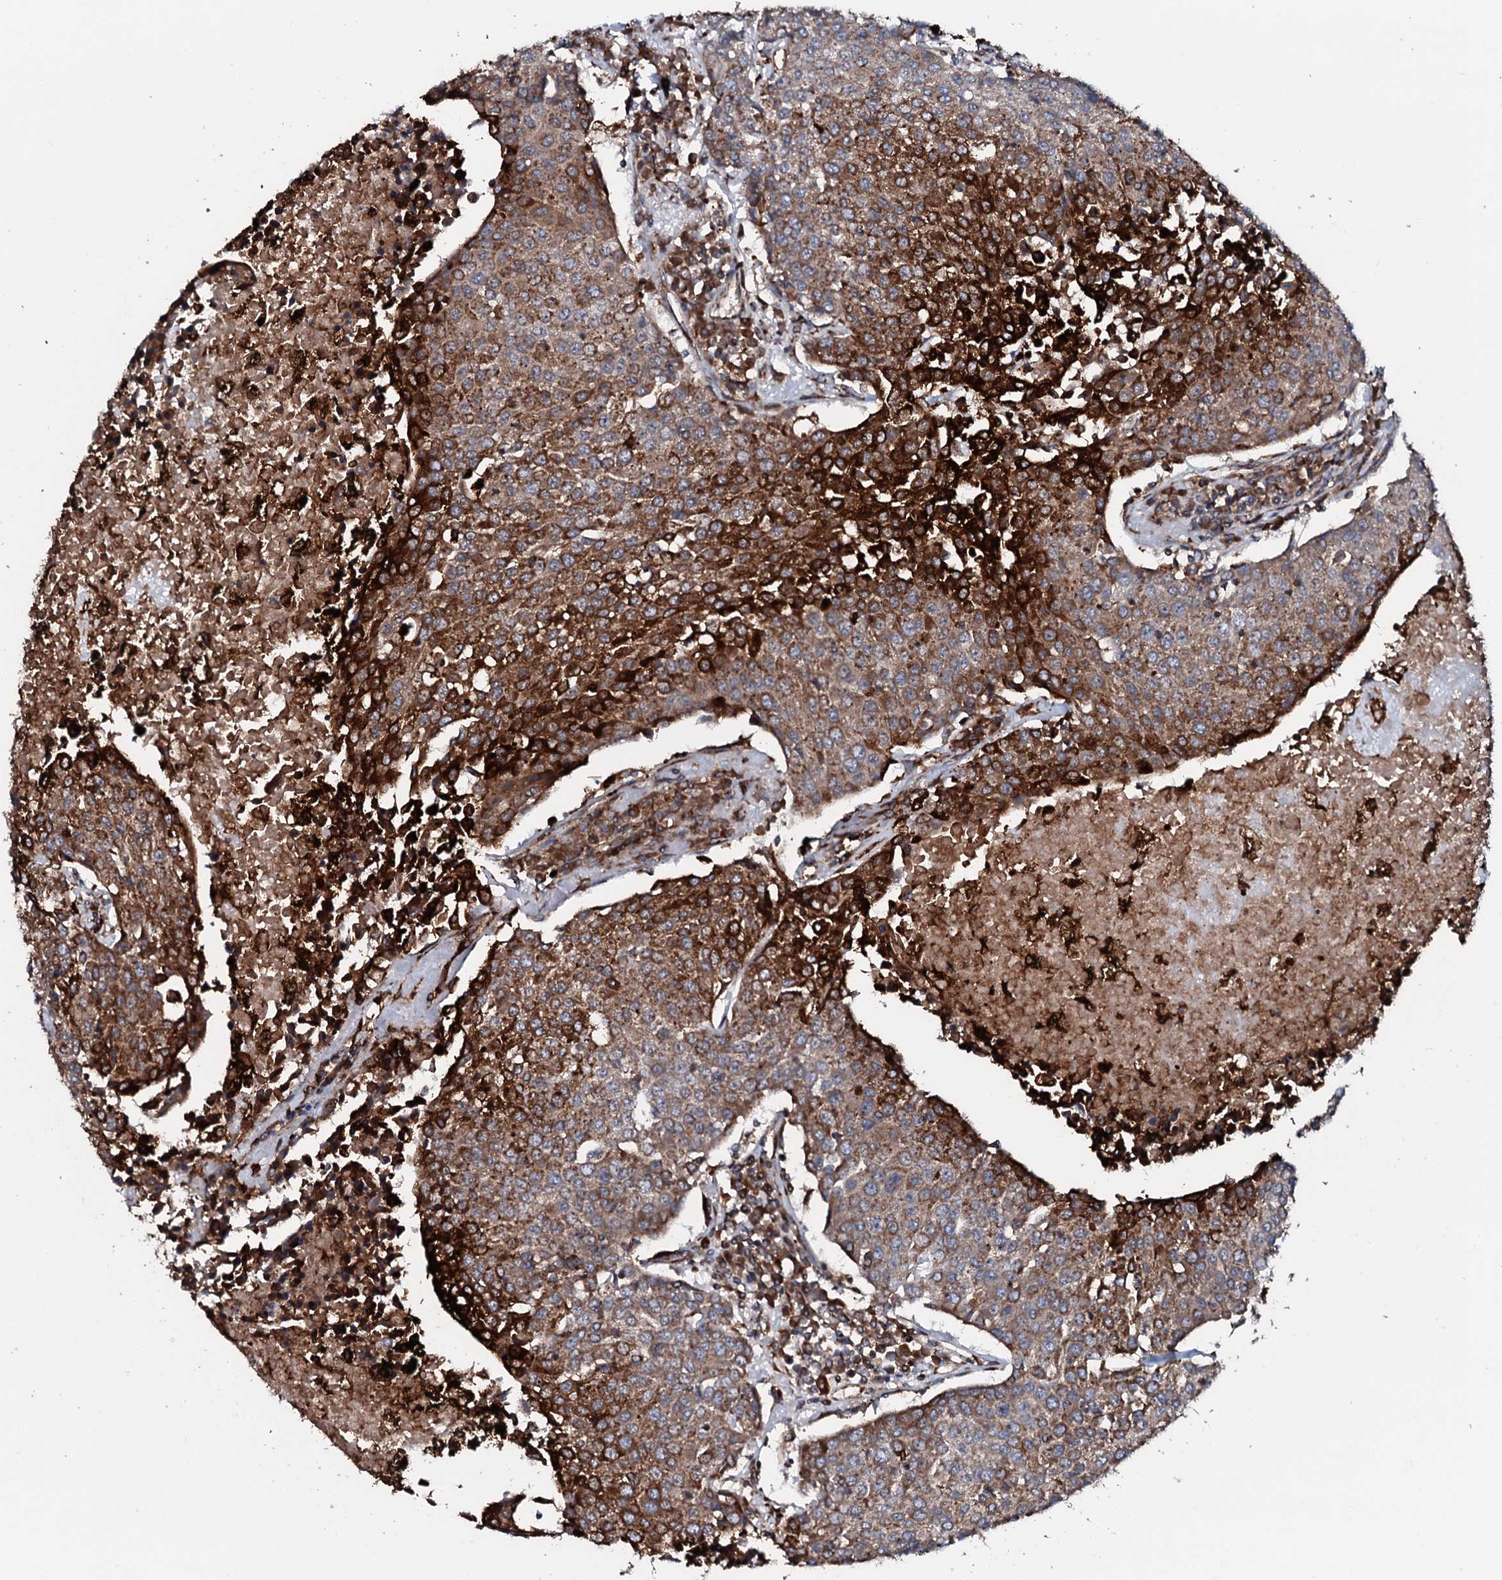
{"staining": {"intensity": "strong", "quantity": ">75%", "location": "cytoplasmic/membranous"}, "tissue": "urothelial cancer", "cell_type": "Tumor cells", "image_type": "cancer", "snomed": [{"axis": "morphology", "description": "Urothelial carcinoma, High grade"}, {"axis": "topography", "description": "Urinary bladder"}], "caption": "The histopathology image demonstrates a brown stain indicating the presence of a protein in the cytoplasmic/membranous of tumor cells in urothelial carcinoma (high-grade). (Brightfield microscopy of DAB IHC at high magnification).", "gene": "SDHAF2", "patient": {"sex": "female", "age": 85}}